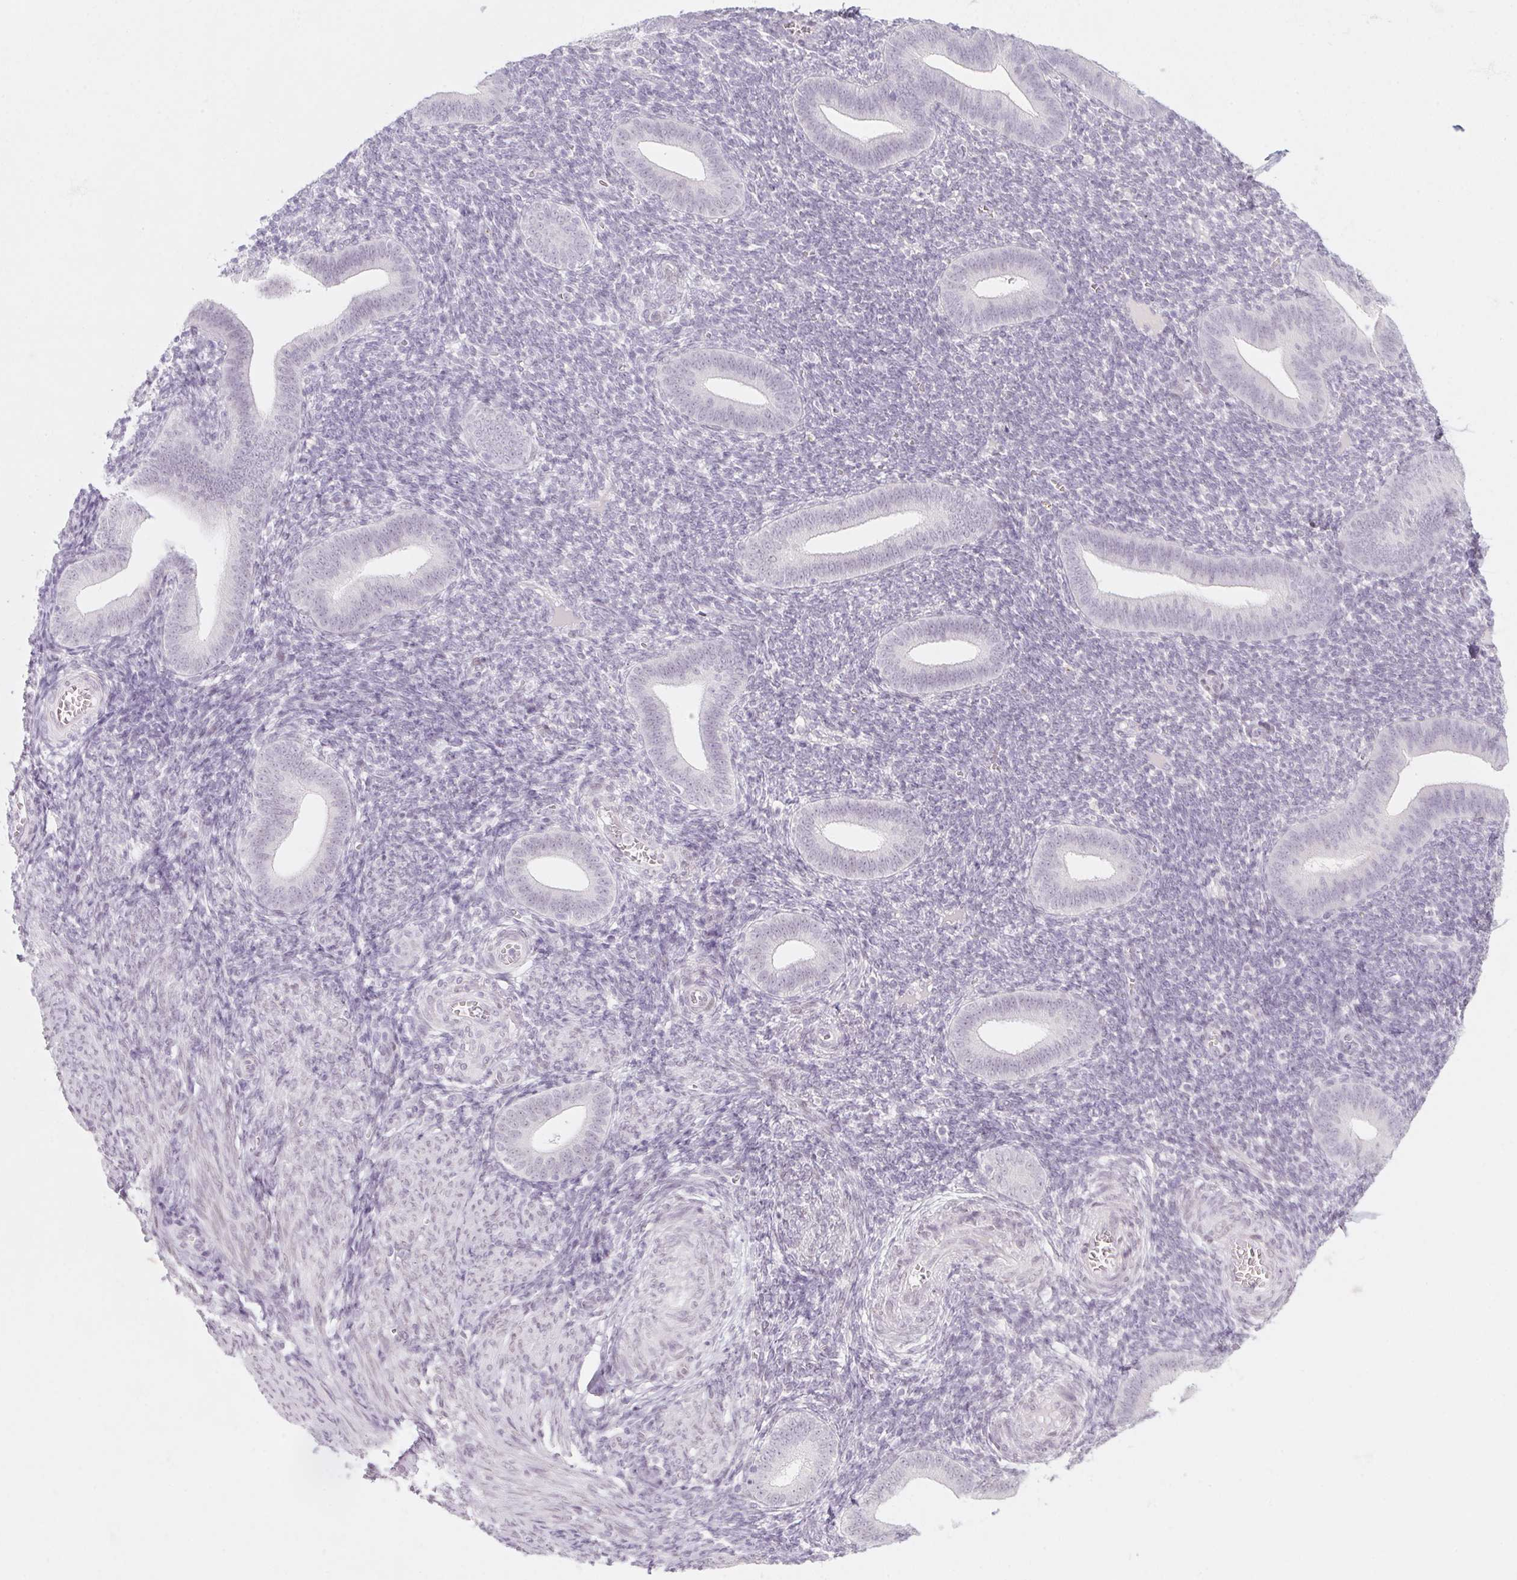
{"staining": {"intensity": "negative", "quantity": "none", "location": "none"}, "tissue": "endometrium", "cell_type": "Cells in endometrial stroma", "image_type": "normal", "snomed": [{"axis": "morphology", "description": "Normal tissue, NOS"}, {"axis": "topography", "description": "Endometrium"}], "caption": "There is no significant positivity in cells in endometrial stroma of endometrium.", "gene": "KCNQ2", "patient": {"sex": "female", "age": 25}}